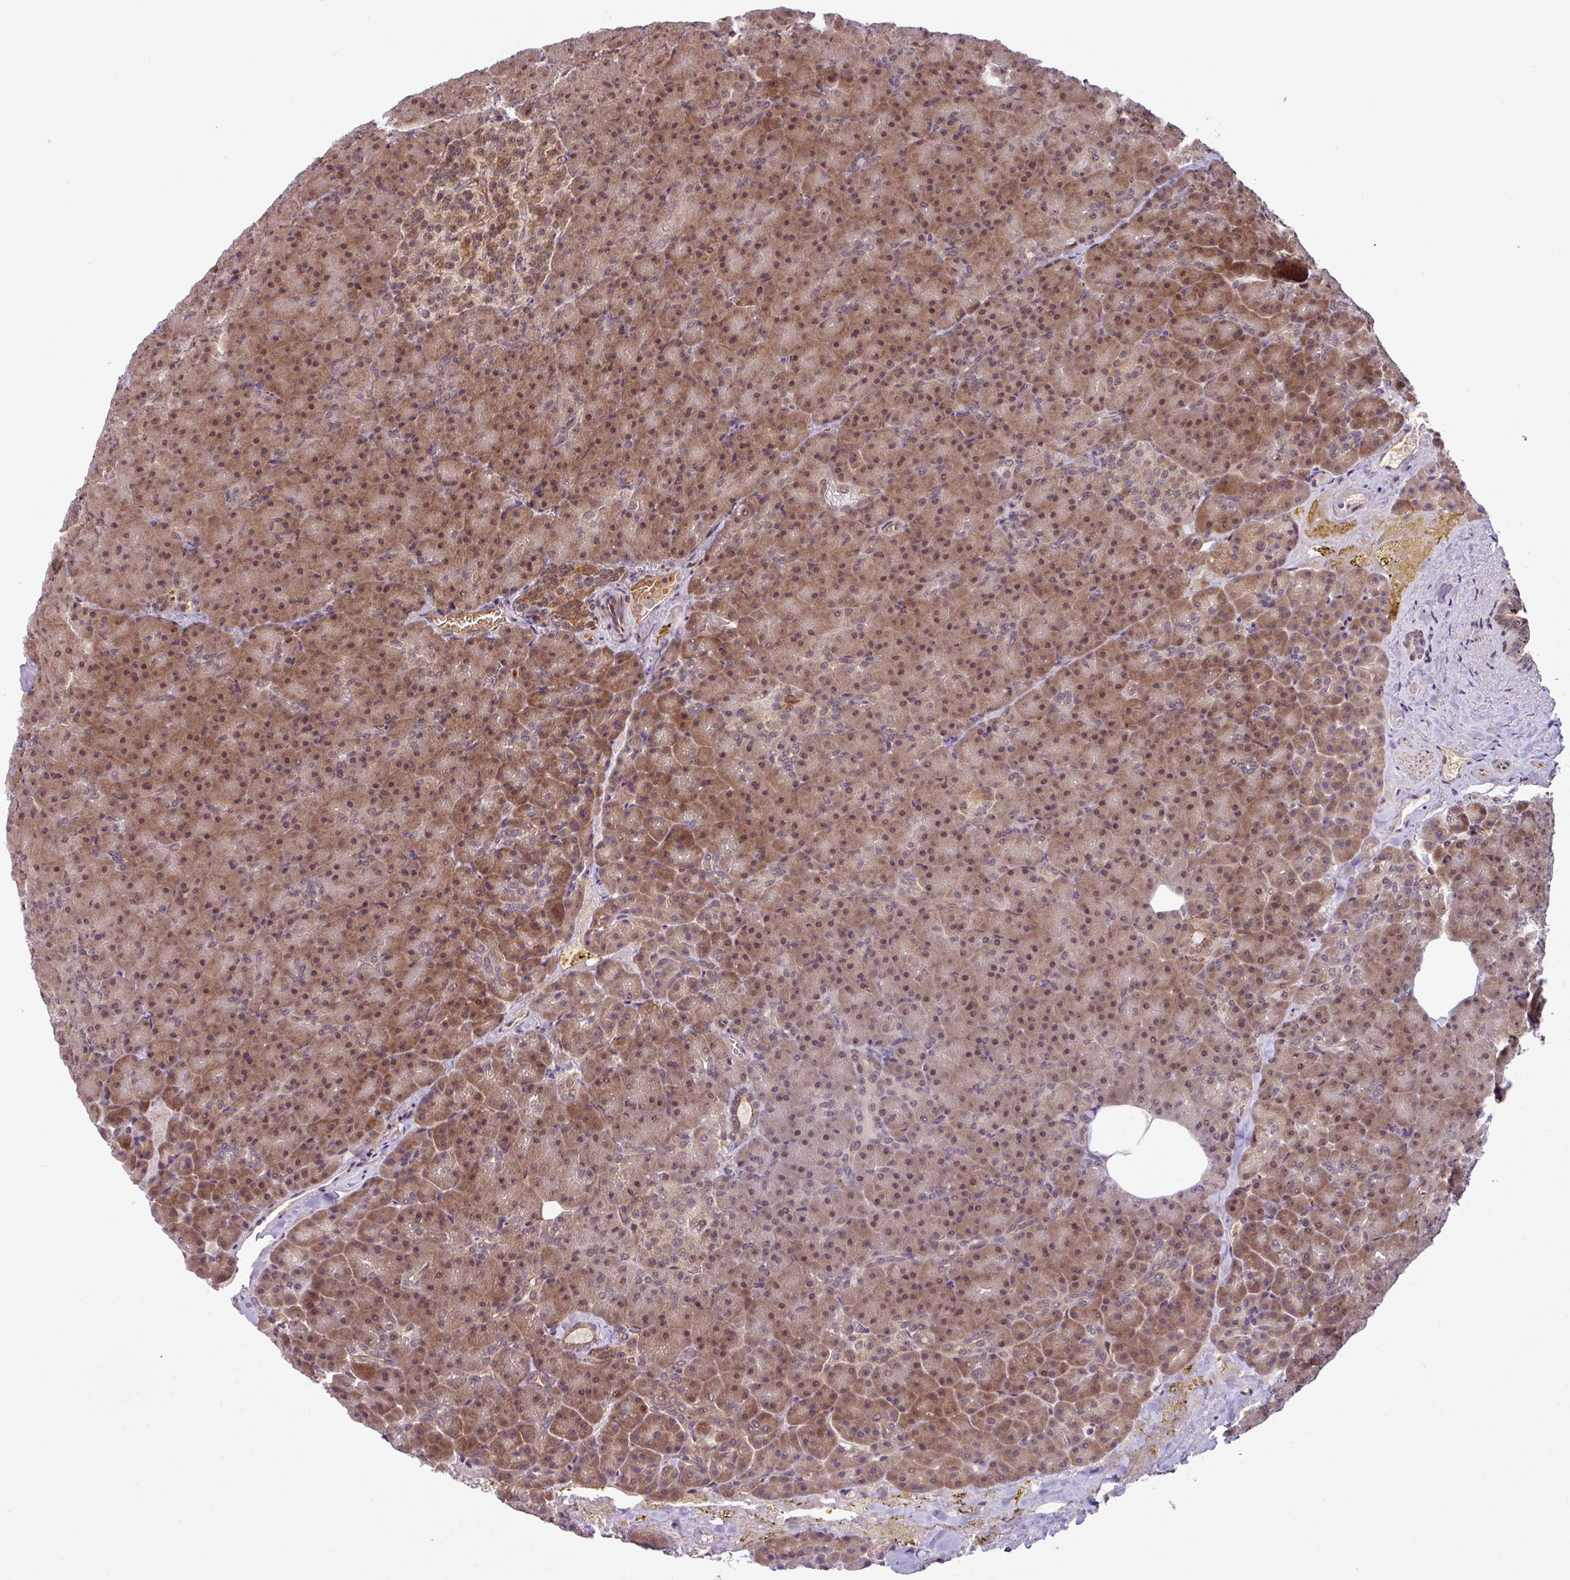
{"staining": {"intensity": "moderate", "quantity": ">75%", "location": "cytoplasmic/membranous,nuclear"}, "tissue": "pancreas", "cell_type": "Exocrine glandular cells", "image_type": "normal", "snomed": [{"axis": "morphology", "description": "Normal tissue, NOS"}, {"axis": "topography", "description": "Pancreas"}], "caption": "Moderate cytoplasmic/membranous,nuclear positivity is identified in about >75% of exocrine glandular cells in benign pancreas. (DAB (3,3'-diaminobenzidine) = brown stain, brightfield microscopy at high magnification).", "gene": "C7orf50", "patient": {"sex": "female", "age": 74}}